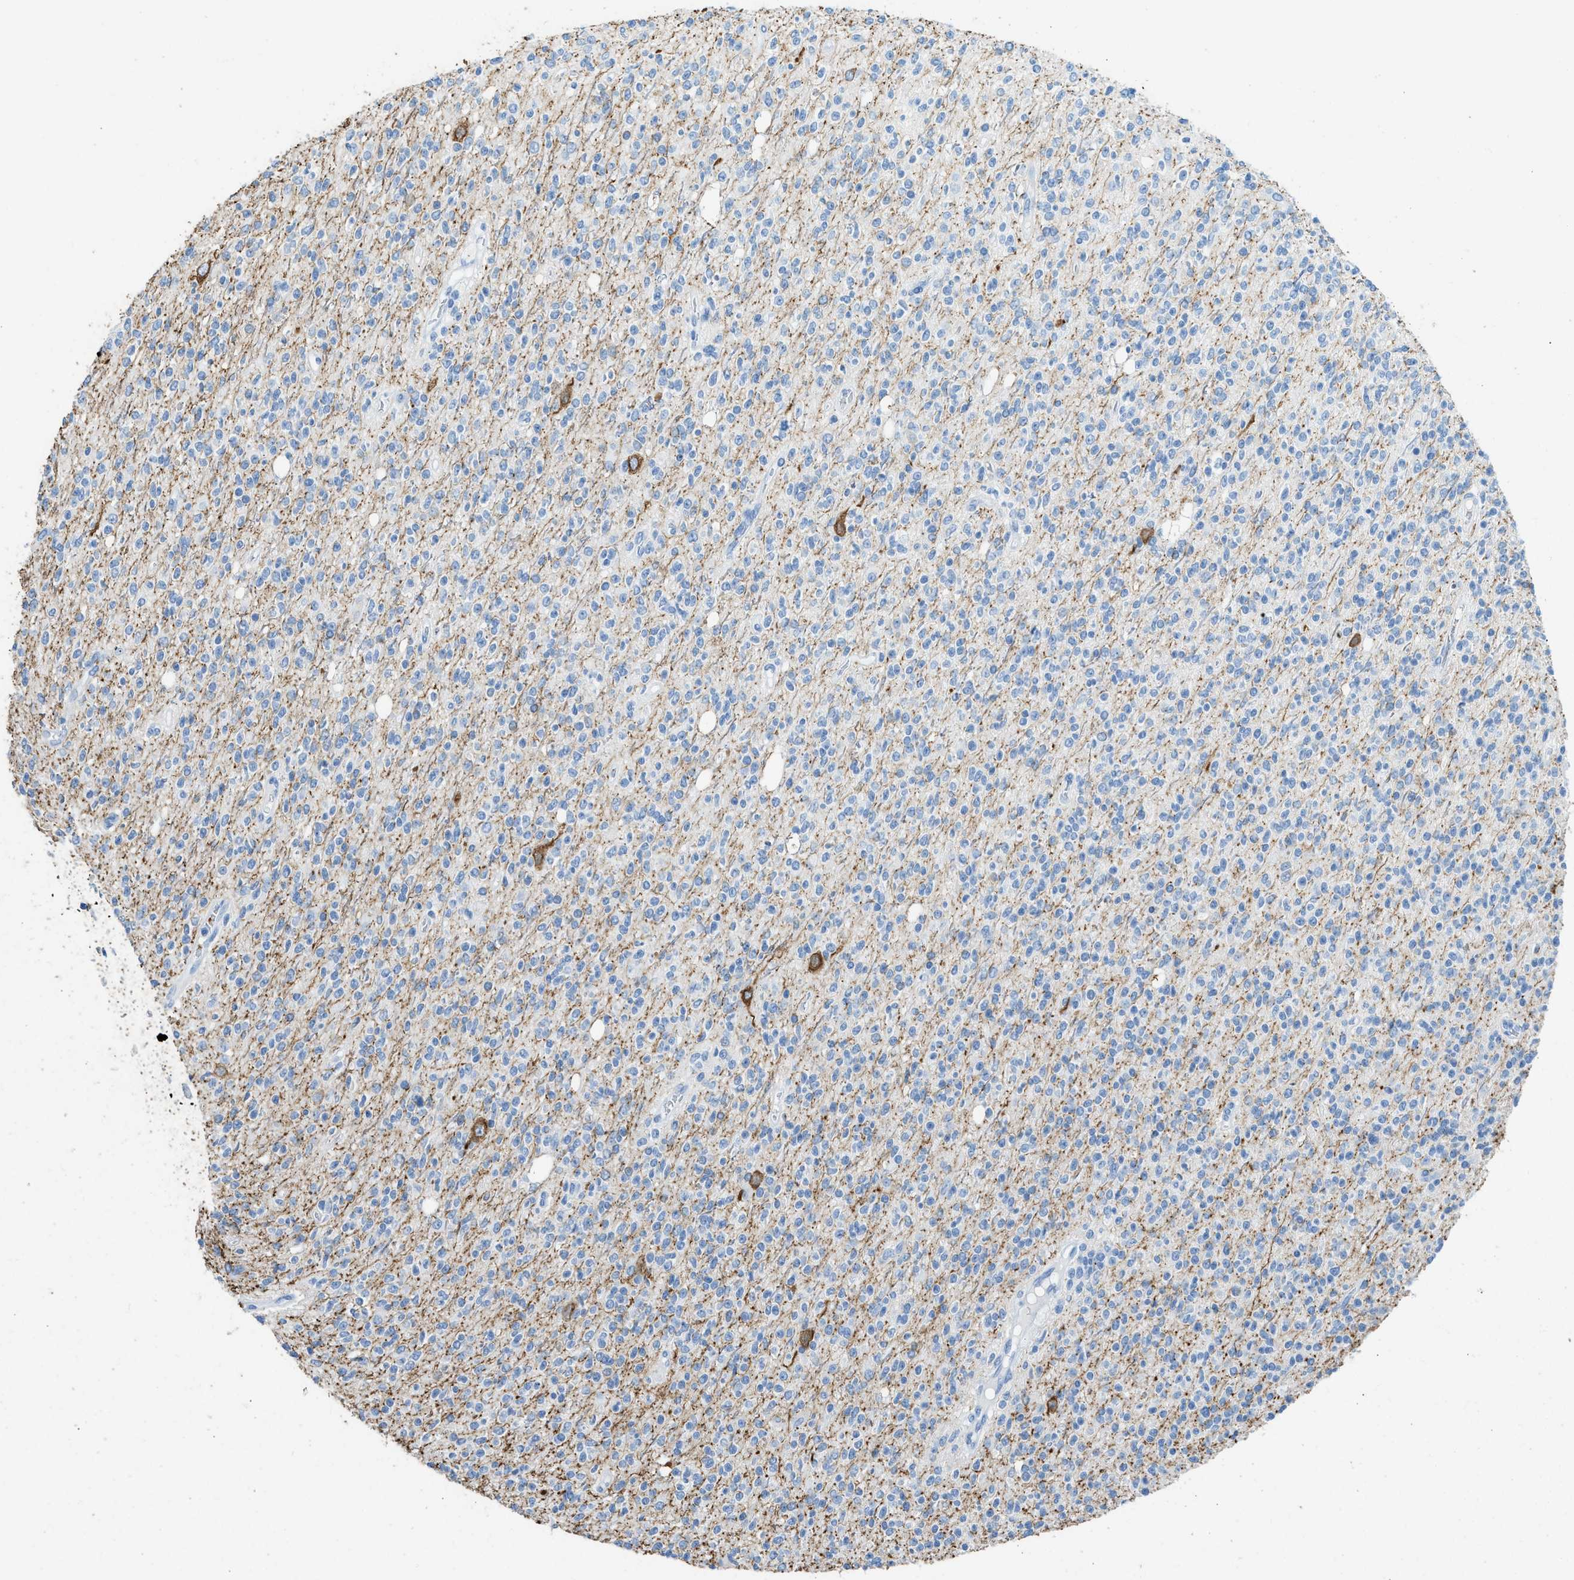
{"staining": {"intensity": "negative", "quantity": "none", "location": "none"}, "tissue": "glioma", "cell_type": "Tumor cells", "image_type": "cancer", "snomed": [{"axis": "morphology", "description": "Glioma, malignant, High grade"}, {"axis": "topography", "description": "Brain"}], "caption": "Tumor cells show no significant staining in glioma.", "gene": "FAIM2", "patient": {"sex": "male", "age": 34}}